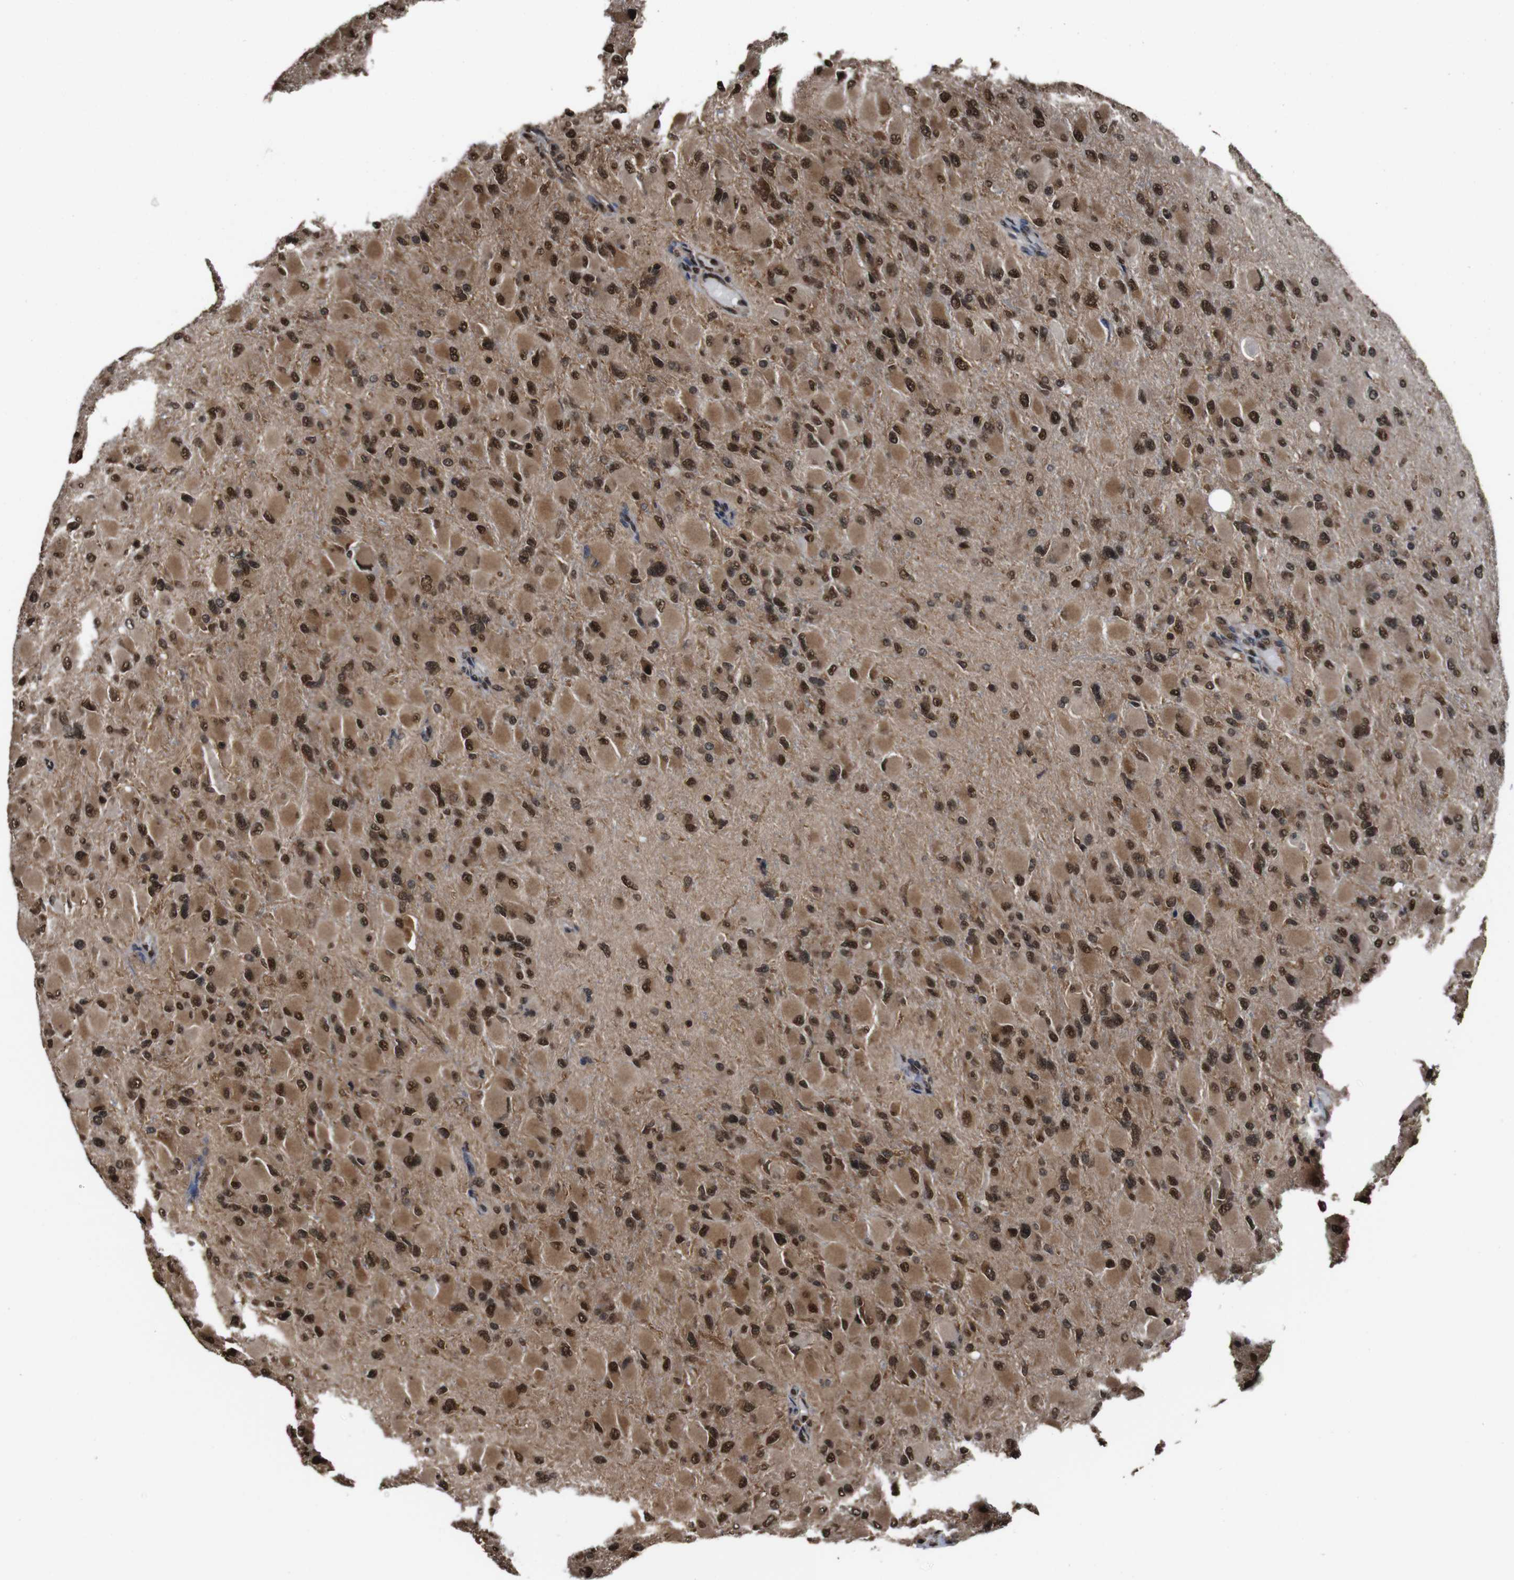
{"staining": {"intensity": "strong", "quantity": ">75%", "location": "cytoplasmic/membranous,nuclear"}, "tissue": "glioma", "cell_type": "Tumor cells", "image_type": "cancer", "snomed": [{"axis": "morphology", "description": "Glioma, malignant, High grade"}, {"axis": "topography", "description": "Cerebral cortex"}], "caption": "Malignant glioma (high-grade) was stained to show a protein in brown. There is high levels of strong cytoplasmic/membranous and nuclear staining in about >75% of tumor cells.", "gene": "VCP", "patient": {"sex": "female", "age": 36}}